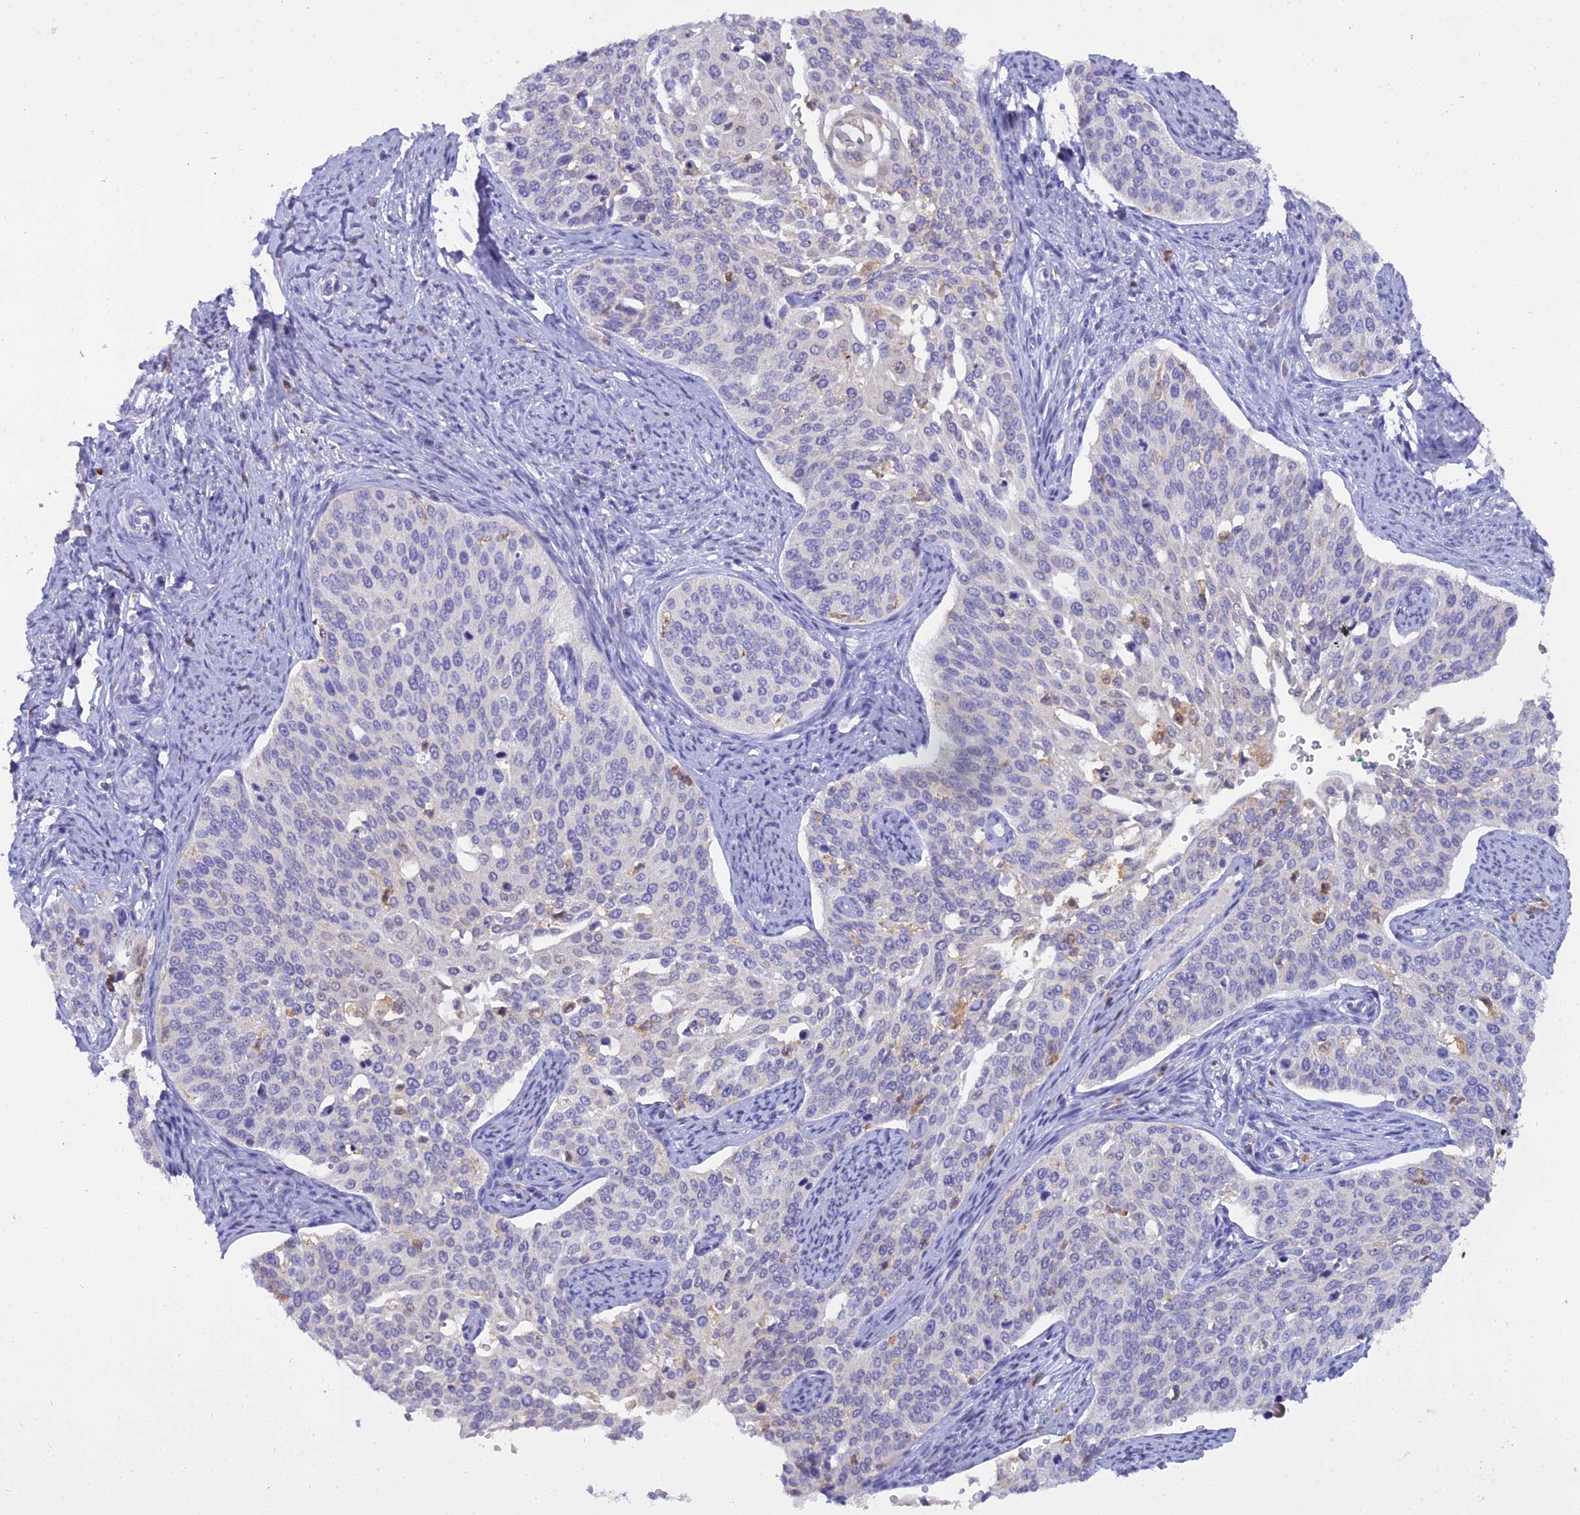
{"staining": {"intensity": "negative", "quantity": "none", "location": "none"}, "tissue": "cervical cancer", "cell_type": "Tumor cells", "image_type": "cancer", "snomed": [{"axis": "morphology", "description": "Squamous cell carcinoma, NOS"}, {"axis": "topography", "description": "Cervix"}], "caption": "This is a photomicrograph of immunohistochemistry (IHC) staining of squamous cell carcinoma (cervical), which shows no staining in tumor cells.", "gene": "BLNK", "patient": {"sex": "female", "age": 44}}